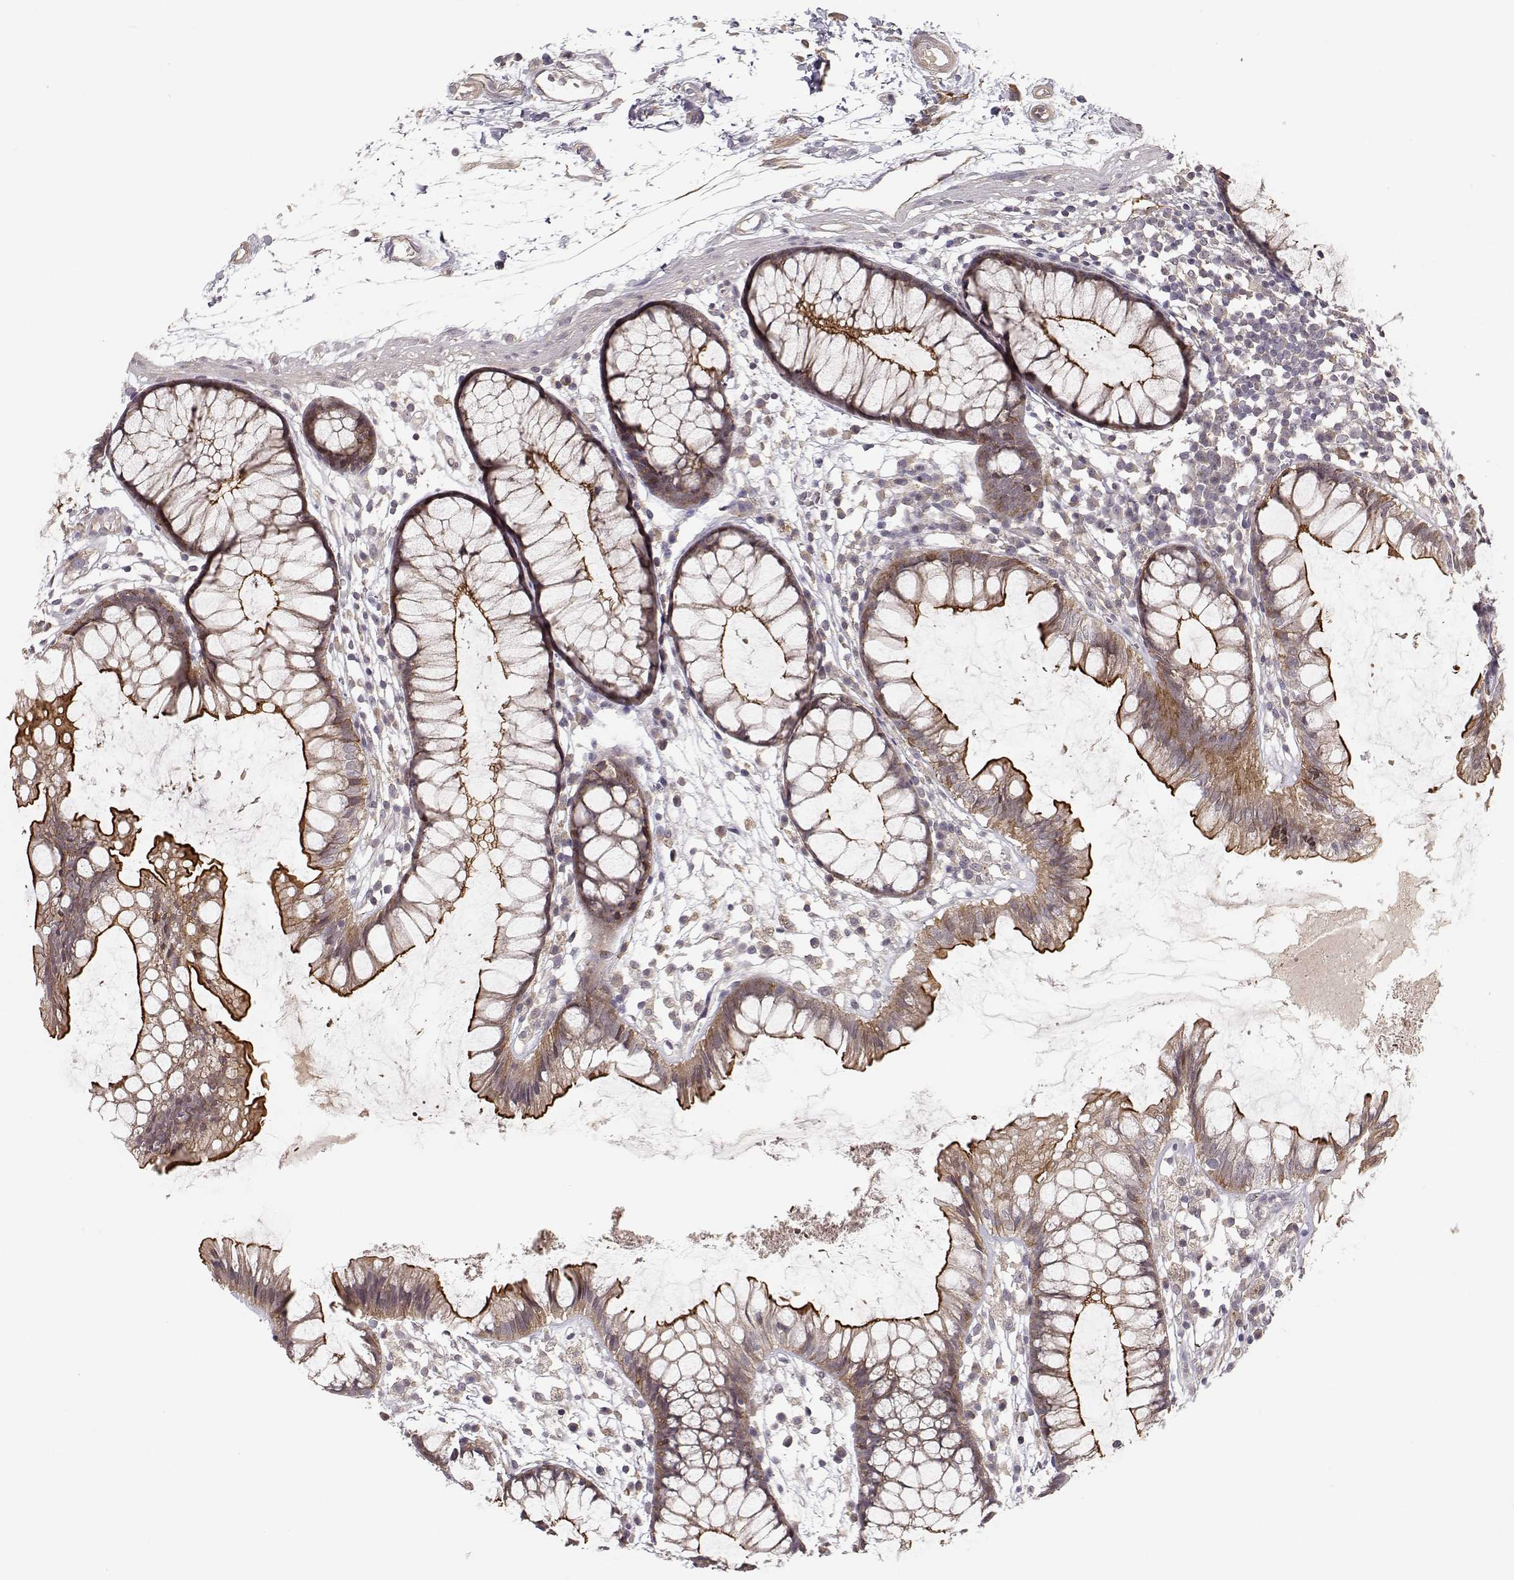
{"staining": {"intensity": "negative", "quantity": "none", "location": "none"}, "tissue": "colon", "cell_type": "Endothelial cells", "image_type": "normal", "snomed": [{"axis": "morphology", "description": "Normal tissue, NOS"}, {"axis": "morphology", "description": "Adenocarcinoma, NOS"}, {"axis": "topography", "description": "Colon"}], "caption": "A high-resolution histopathology image shows IHC staining of normal colon, which demonstrates no significant staining in endothelial cells.", "gene": "PLEKHG3", "patient": {"sex": "male", "age": 65}}